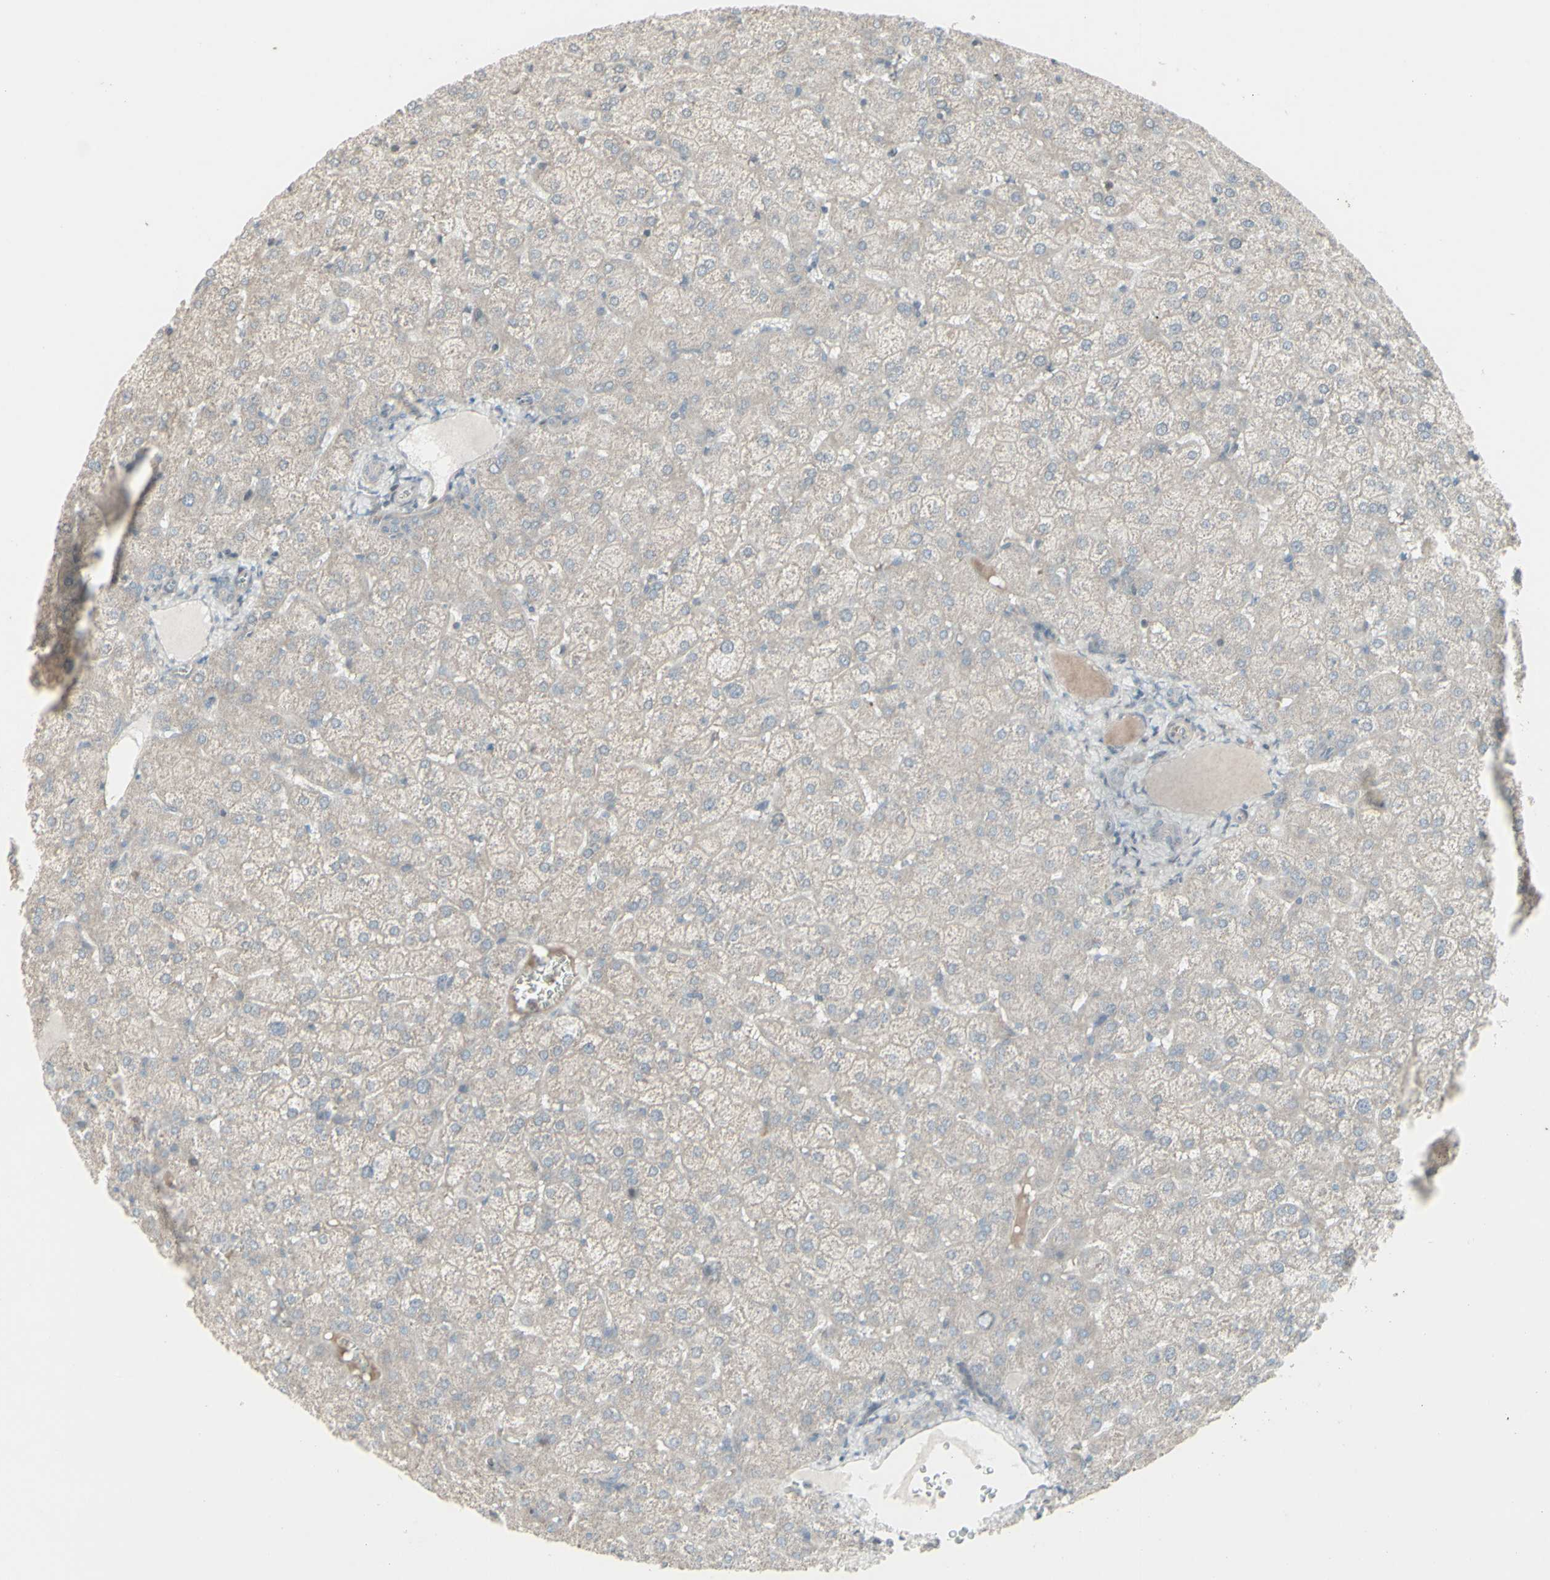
{"staining": {"intensity": "weak", "quantity": ">75%", "location": "cytoplasmic/membranous"}, "tissue": "liver", "cell_type": "Cholangiocytes", "image_type": "normal", "snomed": [{"axis": "morphology", "description": "Normal tissue, NOS"}, {"axis": "topography", "description": "Liver"}], "caption": "Cholangiocytes display low levels of weak cytoplasmic/membranous positivity in about >75% of cells in unremarkable liver. The staining is performed using DAB brown chromogen to label protein expression. The nuclei are counter-stained blue using hematoxylin.", "gene": "GMNN", "patient": {"sex": "female", "age": 32}}